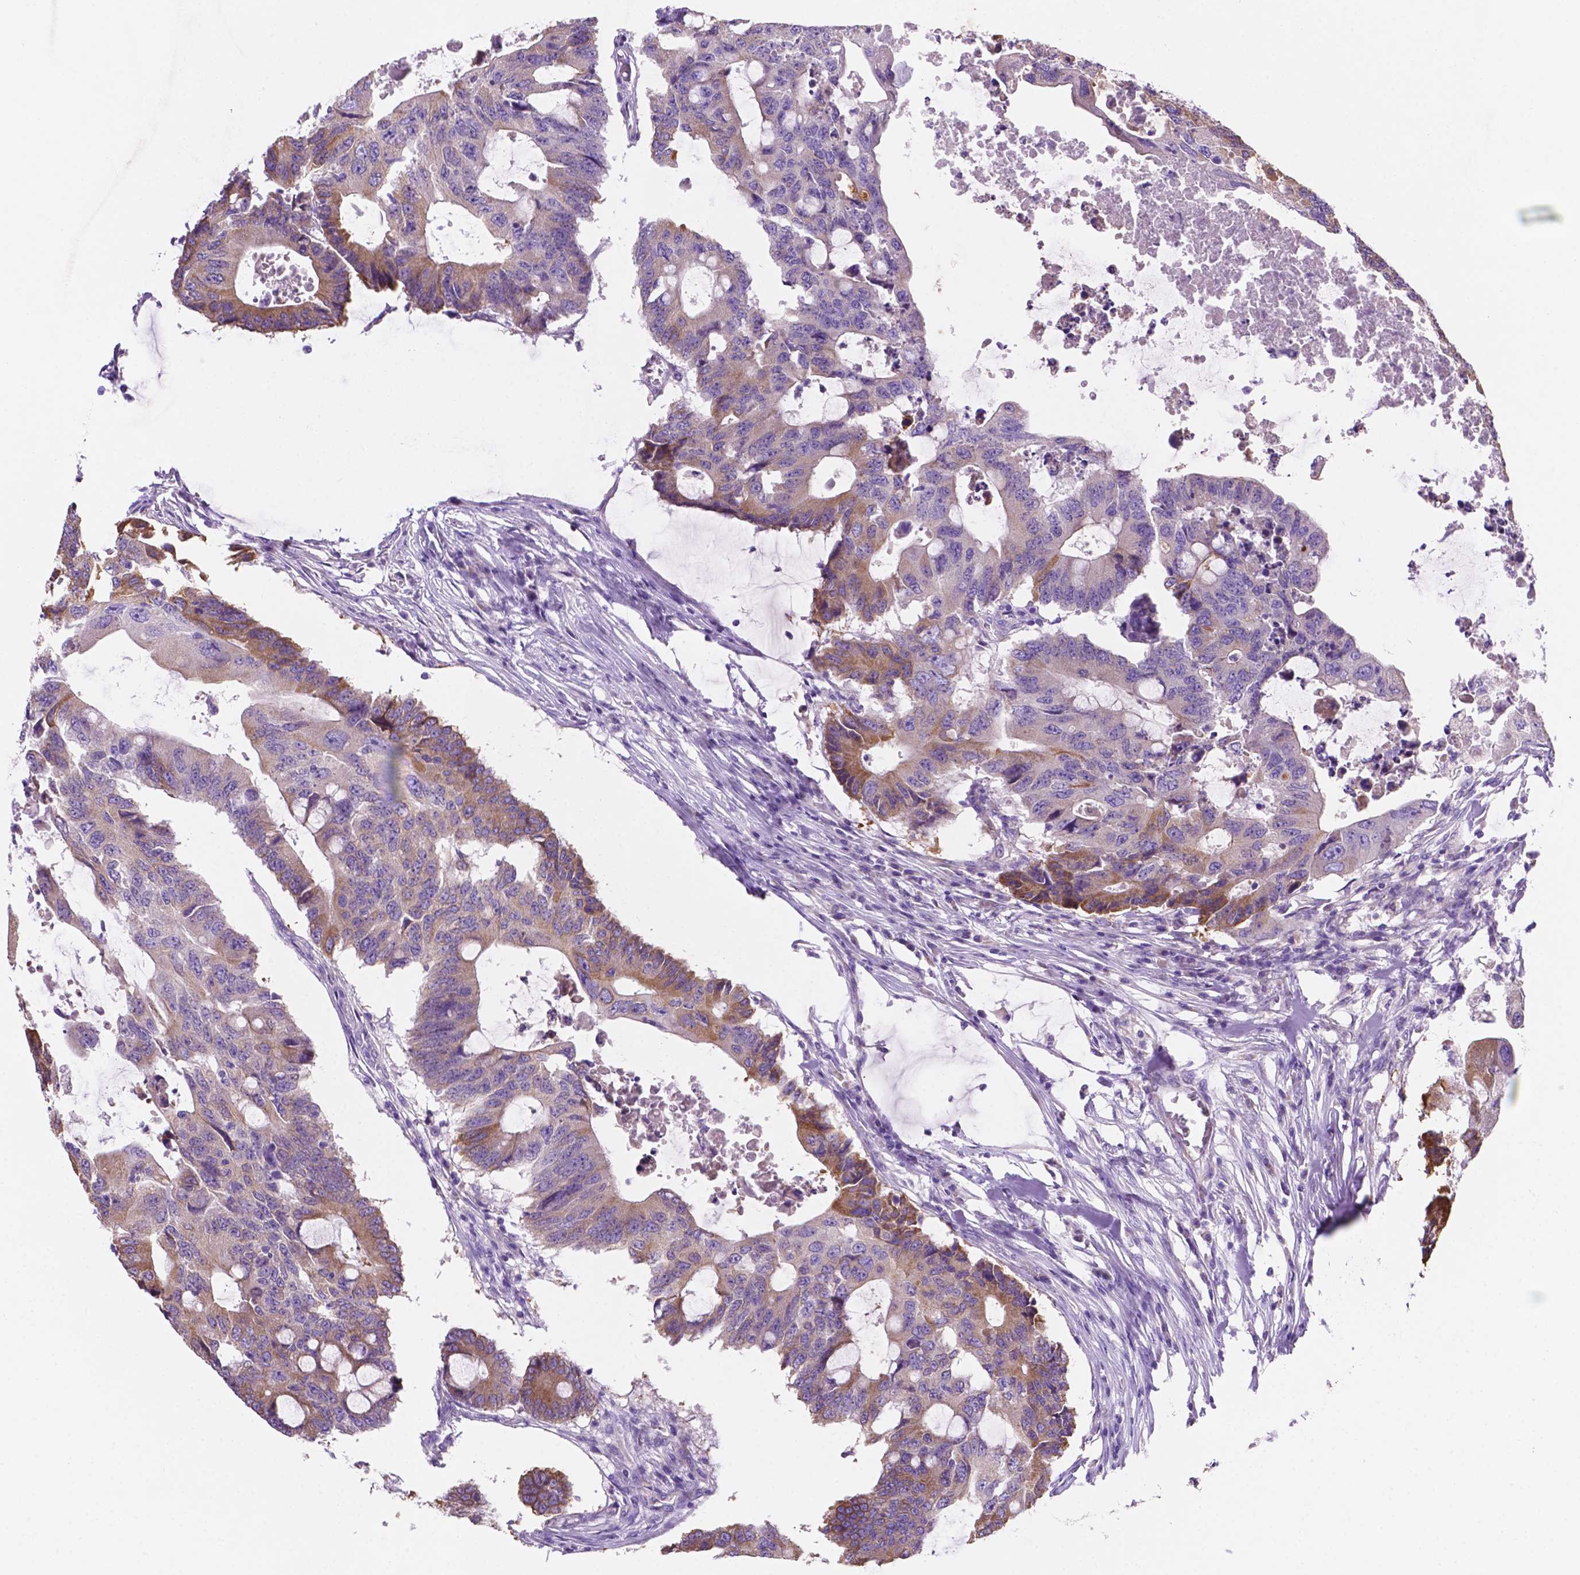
{"staining": {"intensity": "moderate", "quantity": "25%-75%", "location": "cytoplasmic/membranous"}, "tissue": "colorectal cancer", "cell_type": "Tumor cells", "image_type": "cancer", "snomed": [{"axis": "morphology", "description": "Adenocarcinoma, NOS"}, {"axis": "topography", "description": "Colon"}], "caption": "Immunohistochemistry staining of colorectal adenocarcinoma, which displays medium levels of moderate cytoplasmic/membranous staining in about 25%-75% of tumor cells indicating moderate cytoplasmic/membranous protein staining. The staining was performed using DAB (brown) for protein detection and nuclei were counterstained in hematoxylin (blue).", "gene": "CEACAM7", "patient": {"sex": "male", "age": 71}}